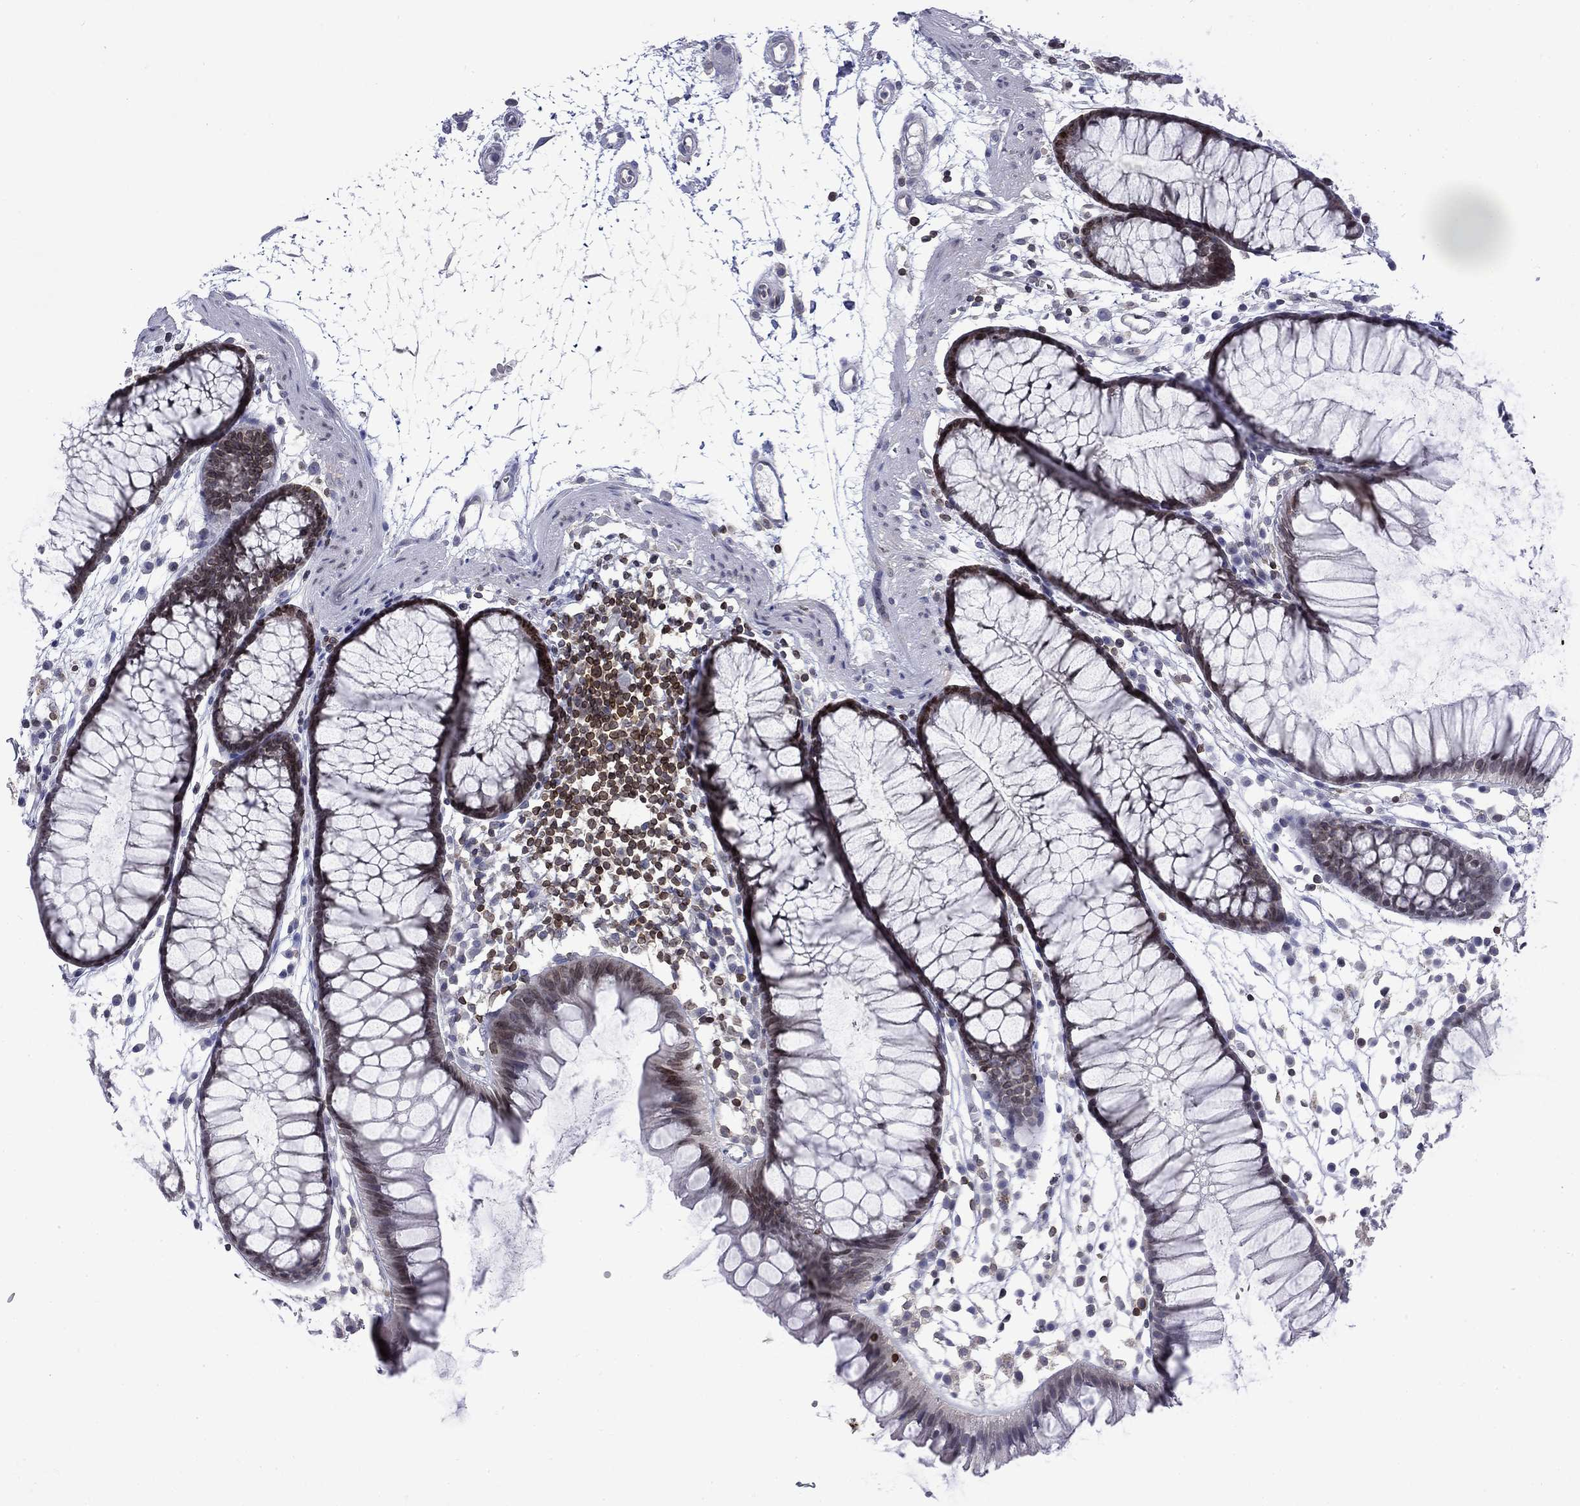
{"staining": {"intensity": "negative", "quantity": "none", "location": "none"}, "tissue": "colon", "cell_type": "Endothelial cells", "image_type": "normal", "snomed": [{"axis": "morphology", "description": "Normal tissue, NOS"}, {"axis": "morphology", "description": "Adenocarcinoma, NOS"}, {"axis": "topography", "description": "Colon"}], "caption": "IHC of benign colon displays no staining in endothelial cells.", "gene": "SLA", "patient": {"sex": "male", "age": 65}}